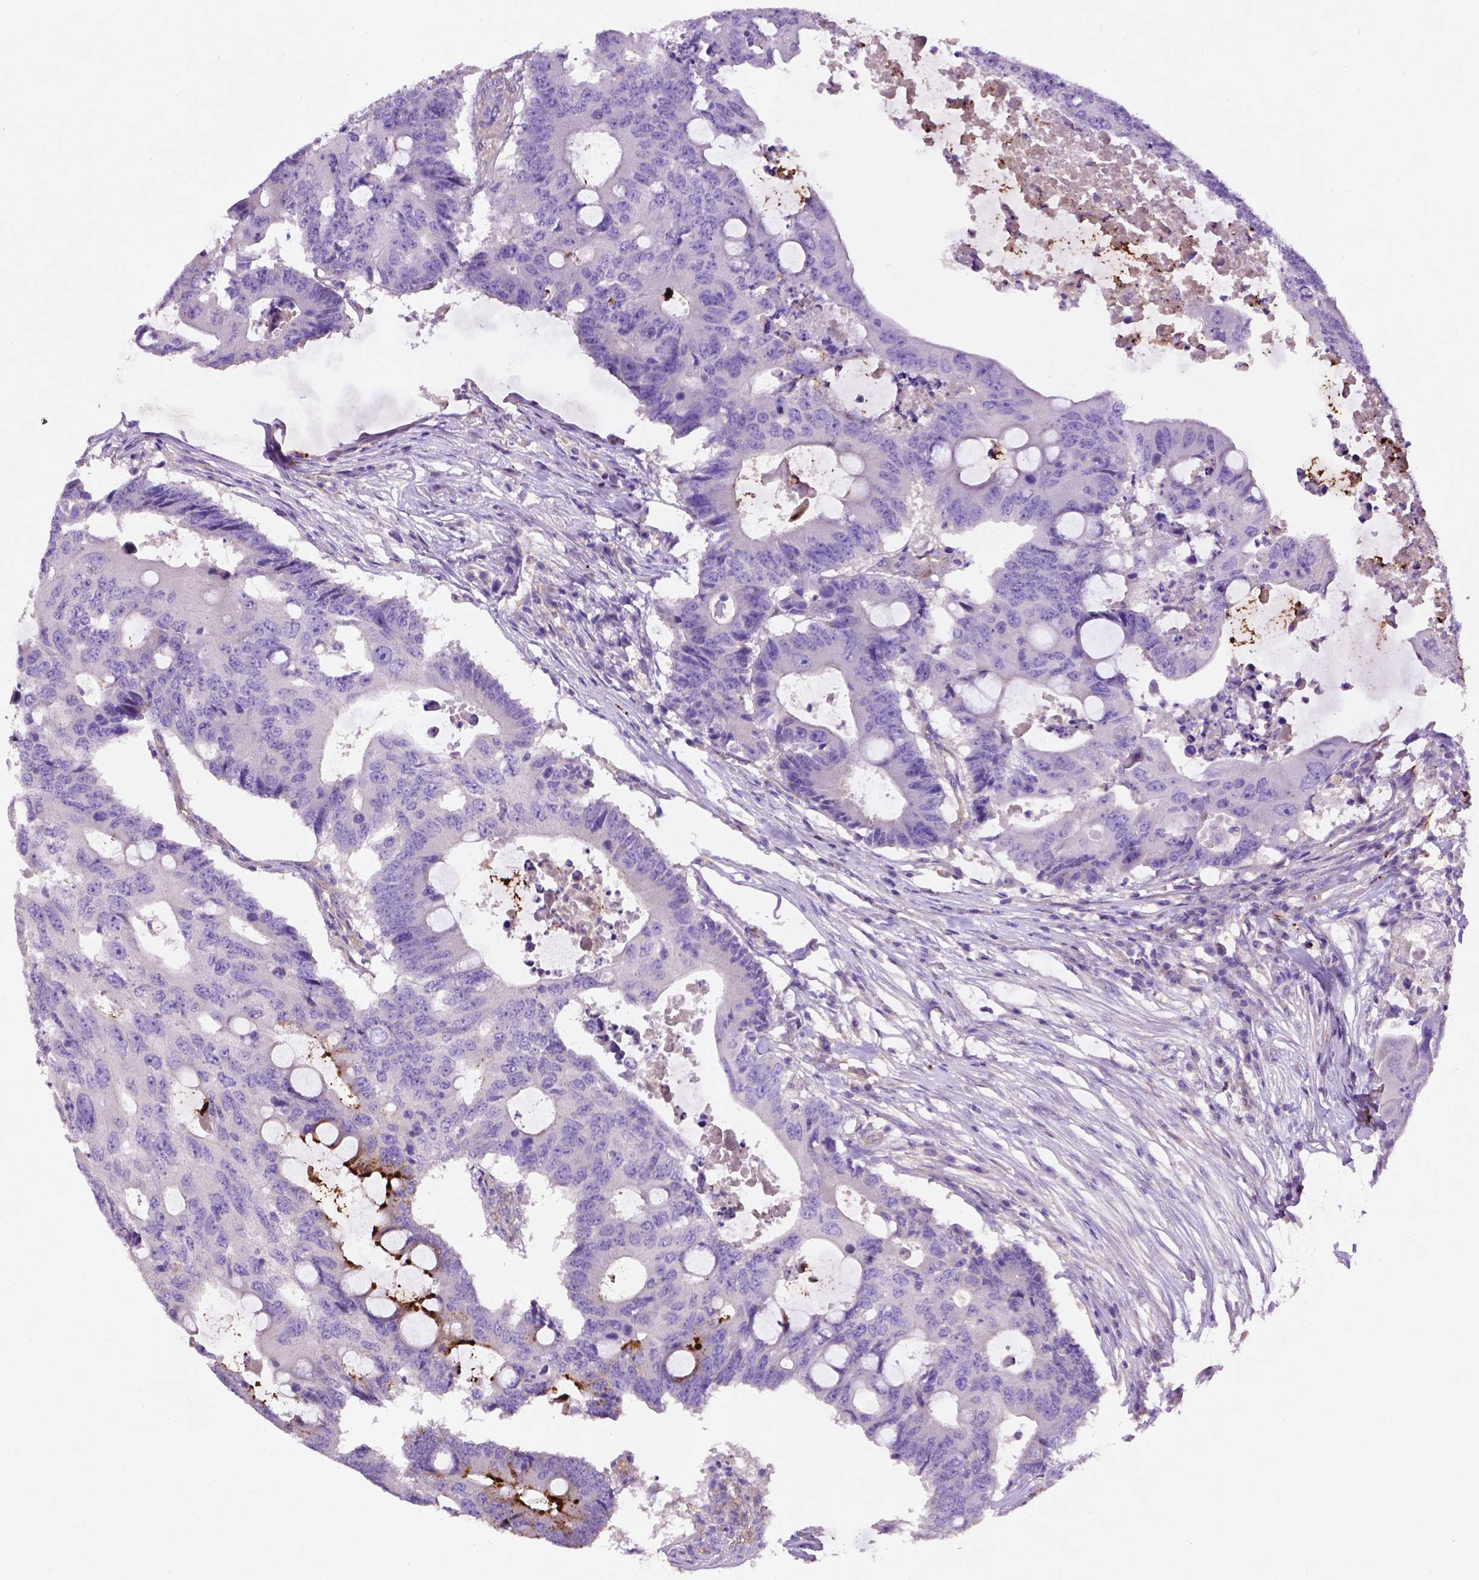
{"staining": {"intensity": "negative", "quantity": "none", "location": "none"}, "tissue": "colorectal cancer", "cell_type": "Tumor cells", "image_type": "cancer", "snomed": [{"axis": "morphology", "description": "Adenocarcinoma, NOS"}, {"axis": "topography", "description": "Colon"}], "caption": "Immunohistochemical staining of colorectal cancer (adenocarcinoma) shows no significant expression in tumor cells.", "gene": "GDPD5", "patient": {"sex": "male", "age": 71}}